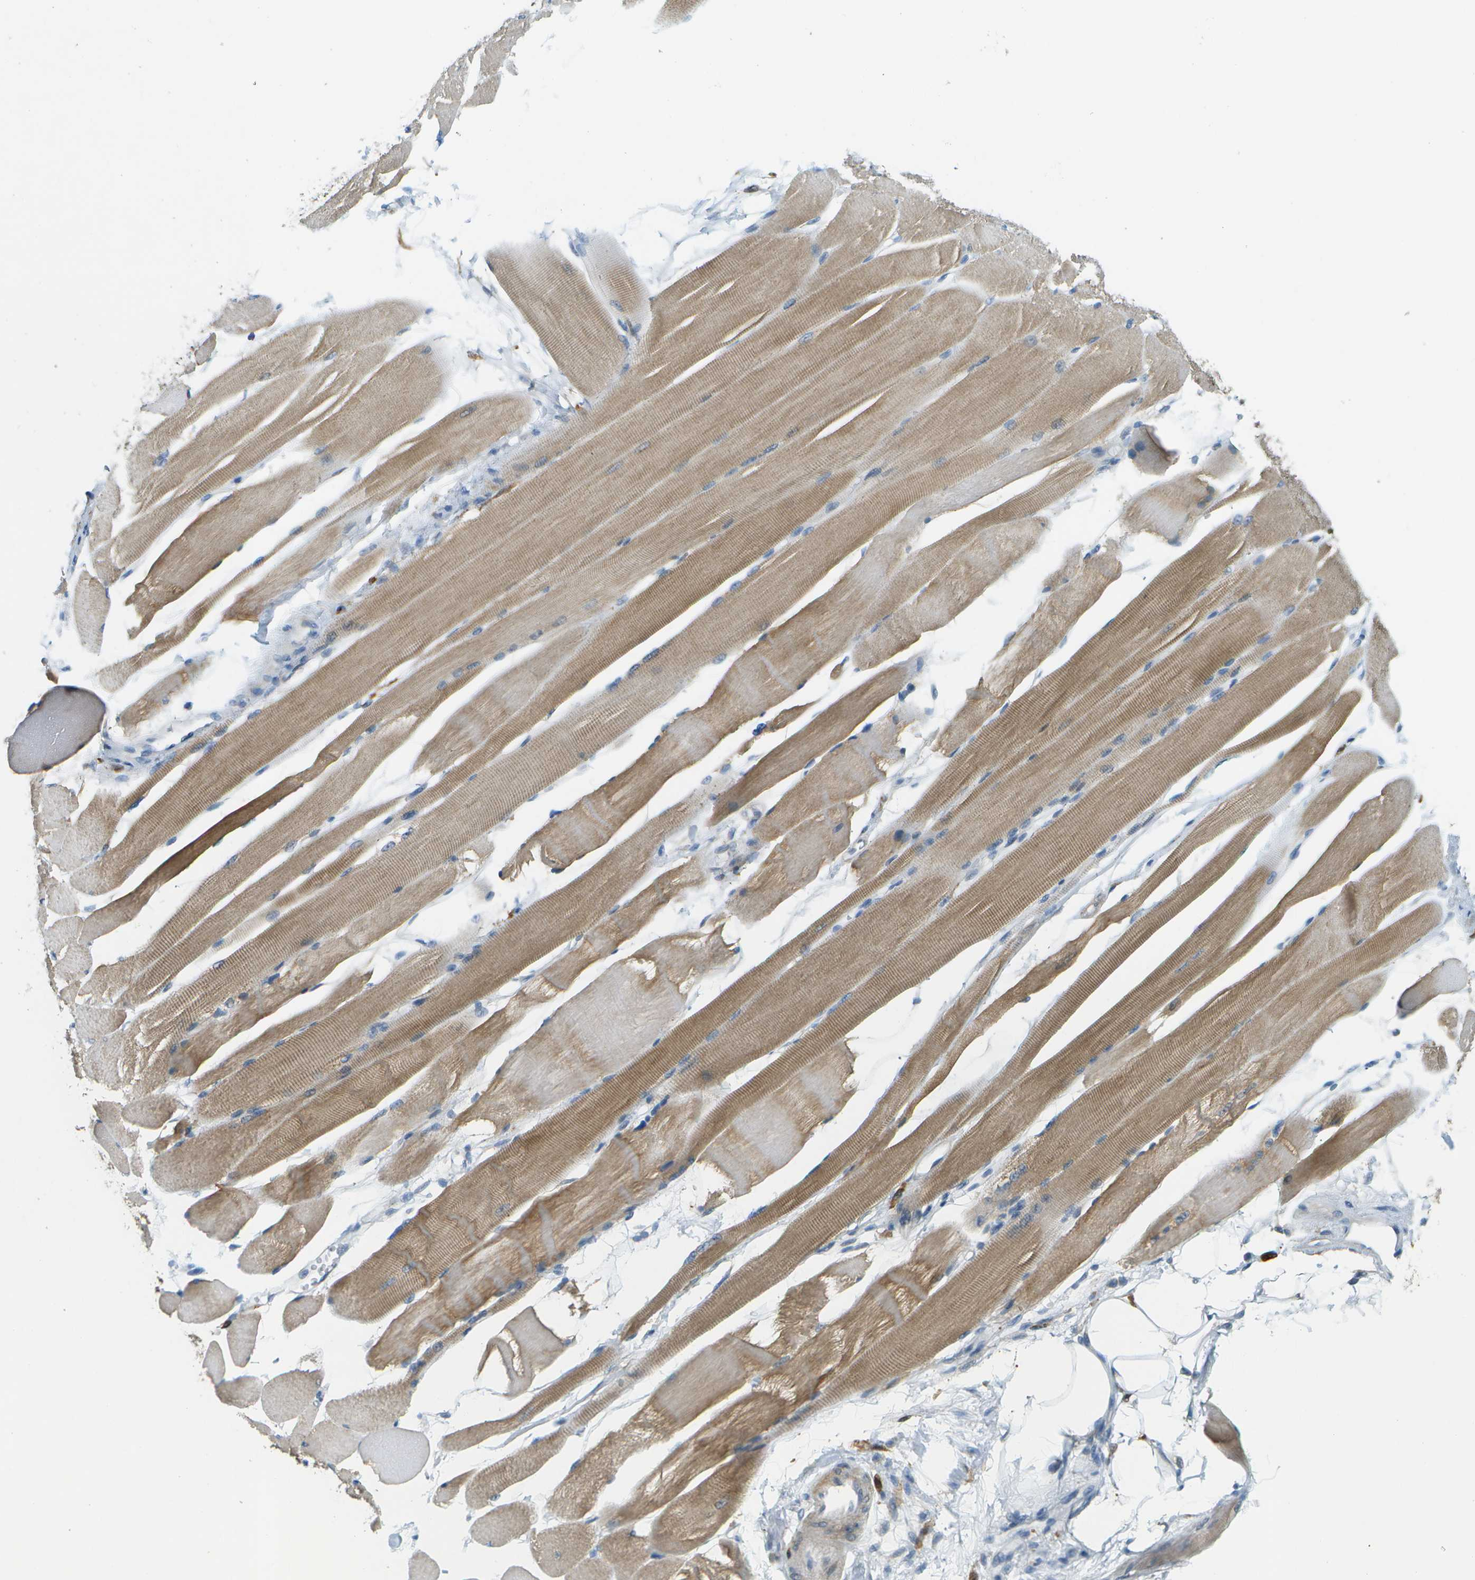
{"staining": {"intensity": "moderate", "quantity": ">75%", "location": "cytoplasmic/membranous"}, "tissue": "skeletal muscle", "cell_type": "Myocytes", "image_type": "normal", "snomed": [{"axis": "morphology", "description": "Normal tissue, NOS"}, {"axis": "topography", "description": "Skeletal muscle"}, {"axis": "topography", "description": "Peripheral nerve tissue"}], "caption": "IHC photomicrograph of benign skeletal muscle stained for a protein (brown), which displays medium levels of moderate cytoplasmic/membranous positivity in approximately >75% of myocytes.", "gene": "CDH23", "patient": {"sex": "female", "age": 84}}